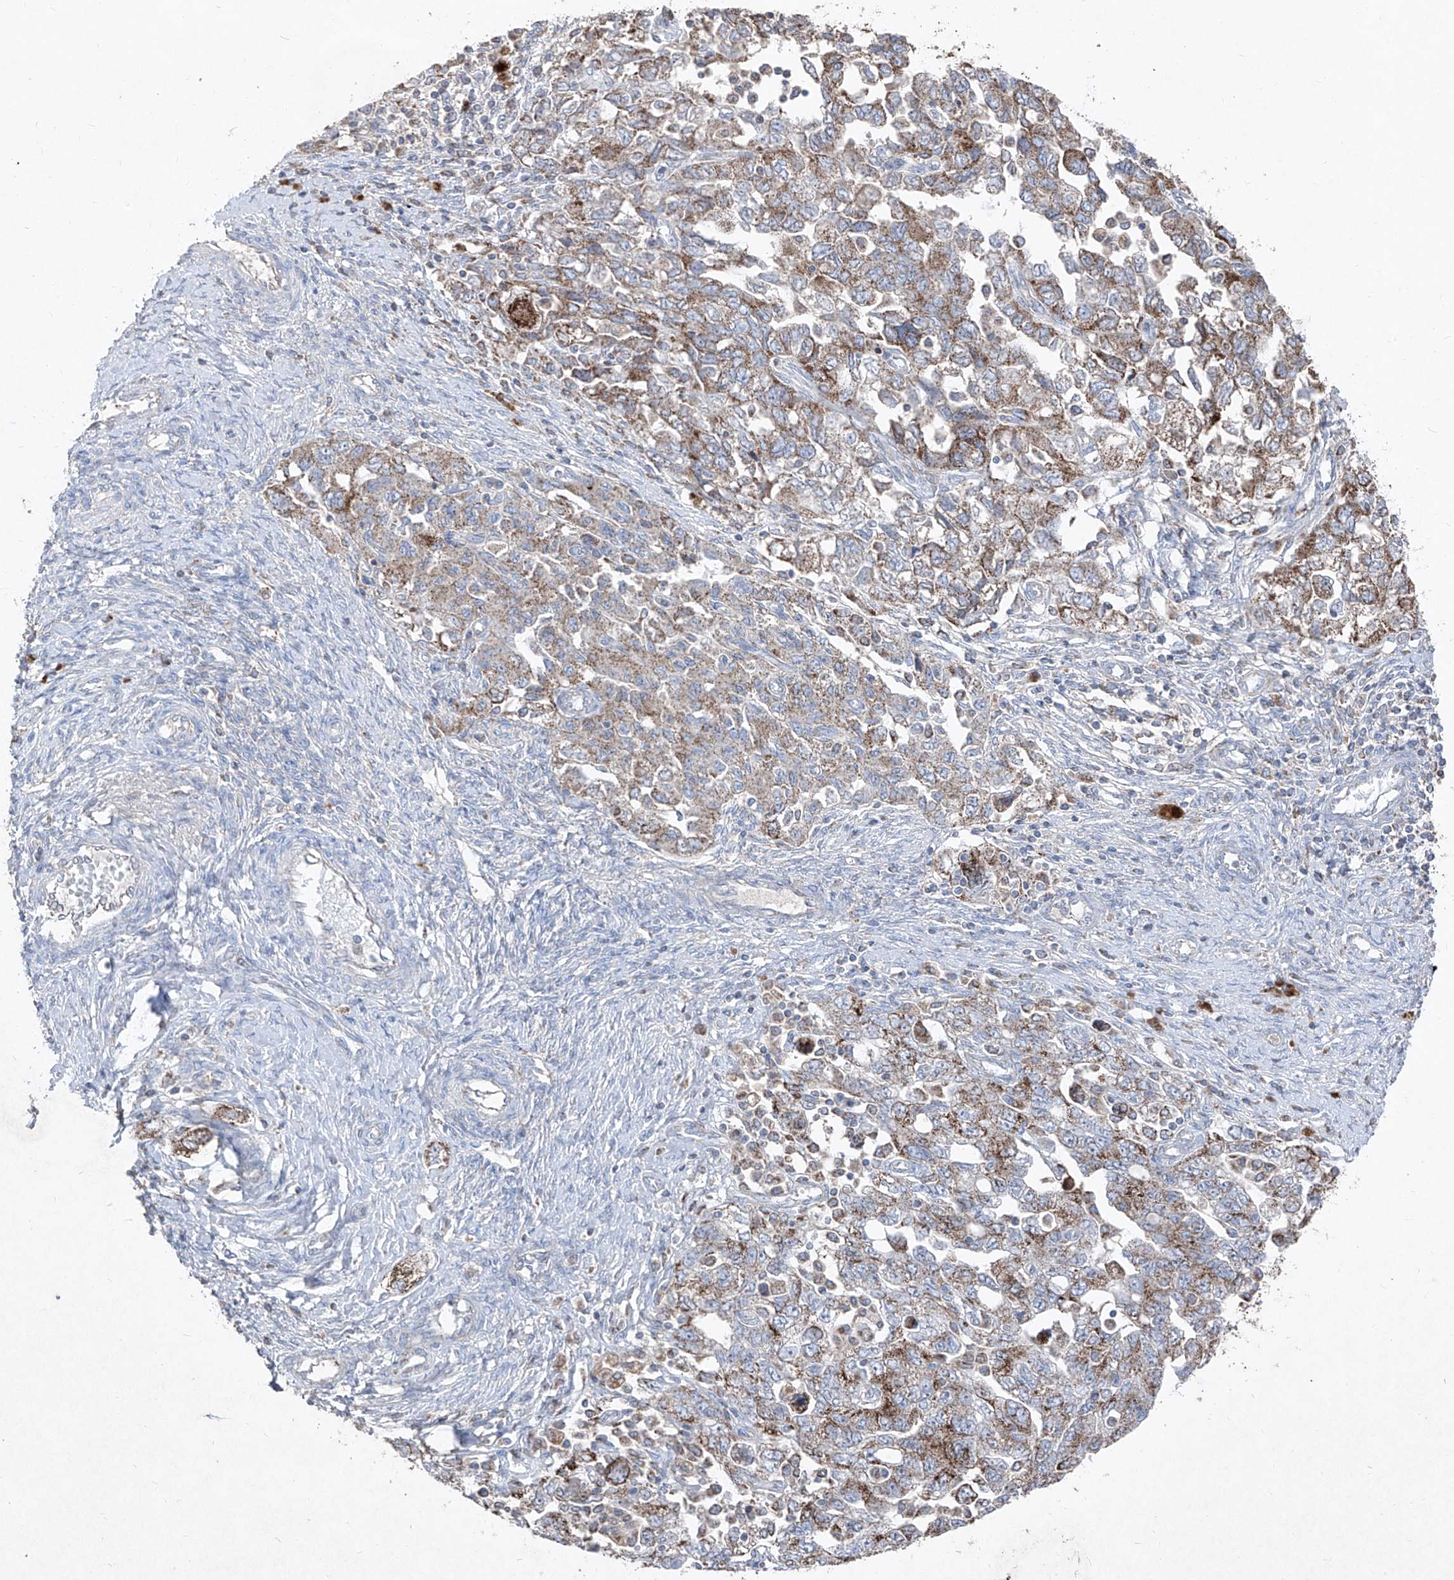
{"staining": {"intensity": "moderate", "quantity": ">75%", "location": "cytoplasmic/membranous"}, "tissue": "ovarian cancer", "cell_type": "Tumor cells", "image_type": "cancer", "snomed": [{"axis": "morphology", "description": "Carcinoma, NOS"}, {"axis": "morphology", "description": "Cystadenocarcinoma, serous, NOS"}, {"axis": "topography", "description": "Ovary"}], "caption": "Moderate cytoplasmic/membranous protein expression is seen in about >75% of tumor cells in ovarian cancer.", "gene": "ABCD3", "patient": {"sex": "female", "age": 69}}